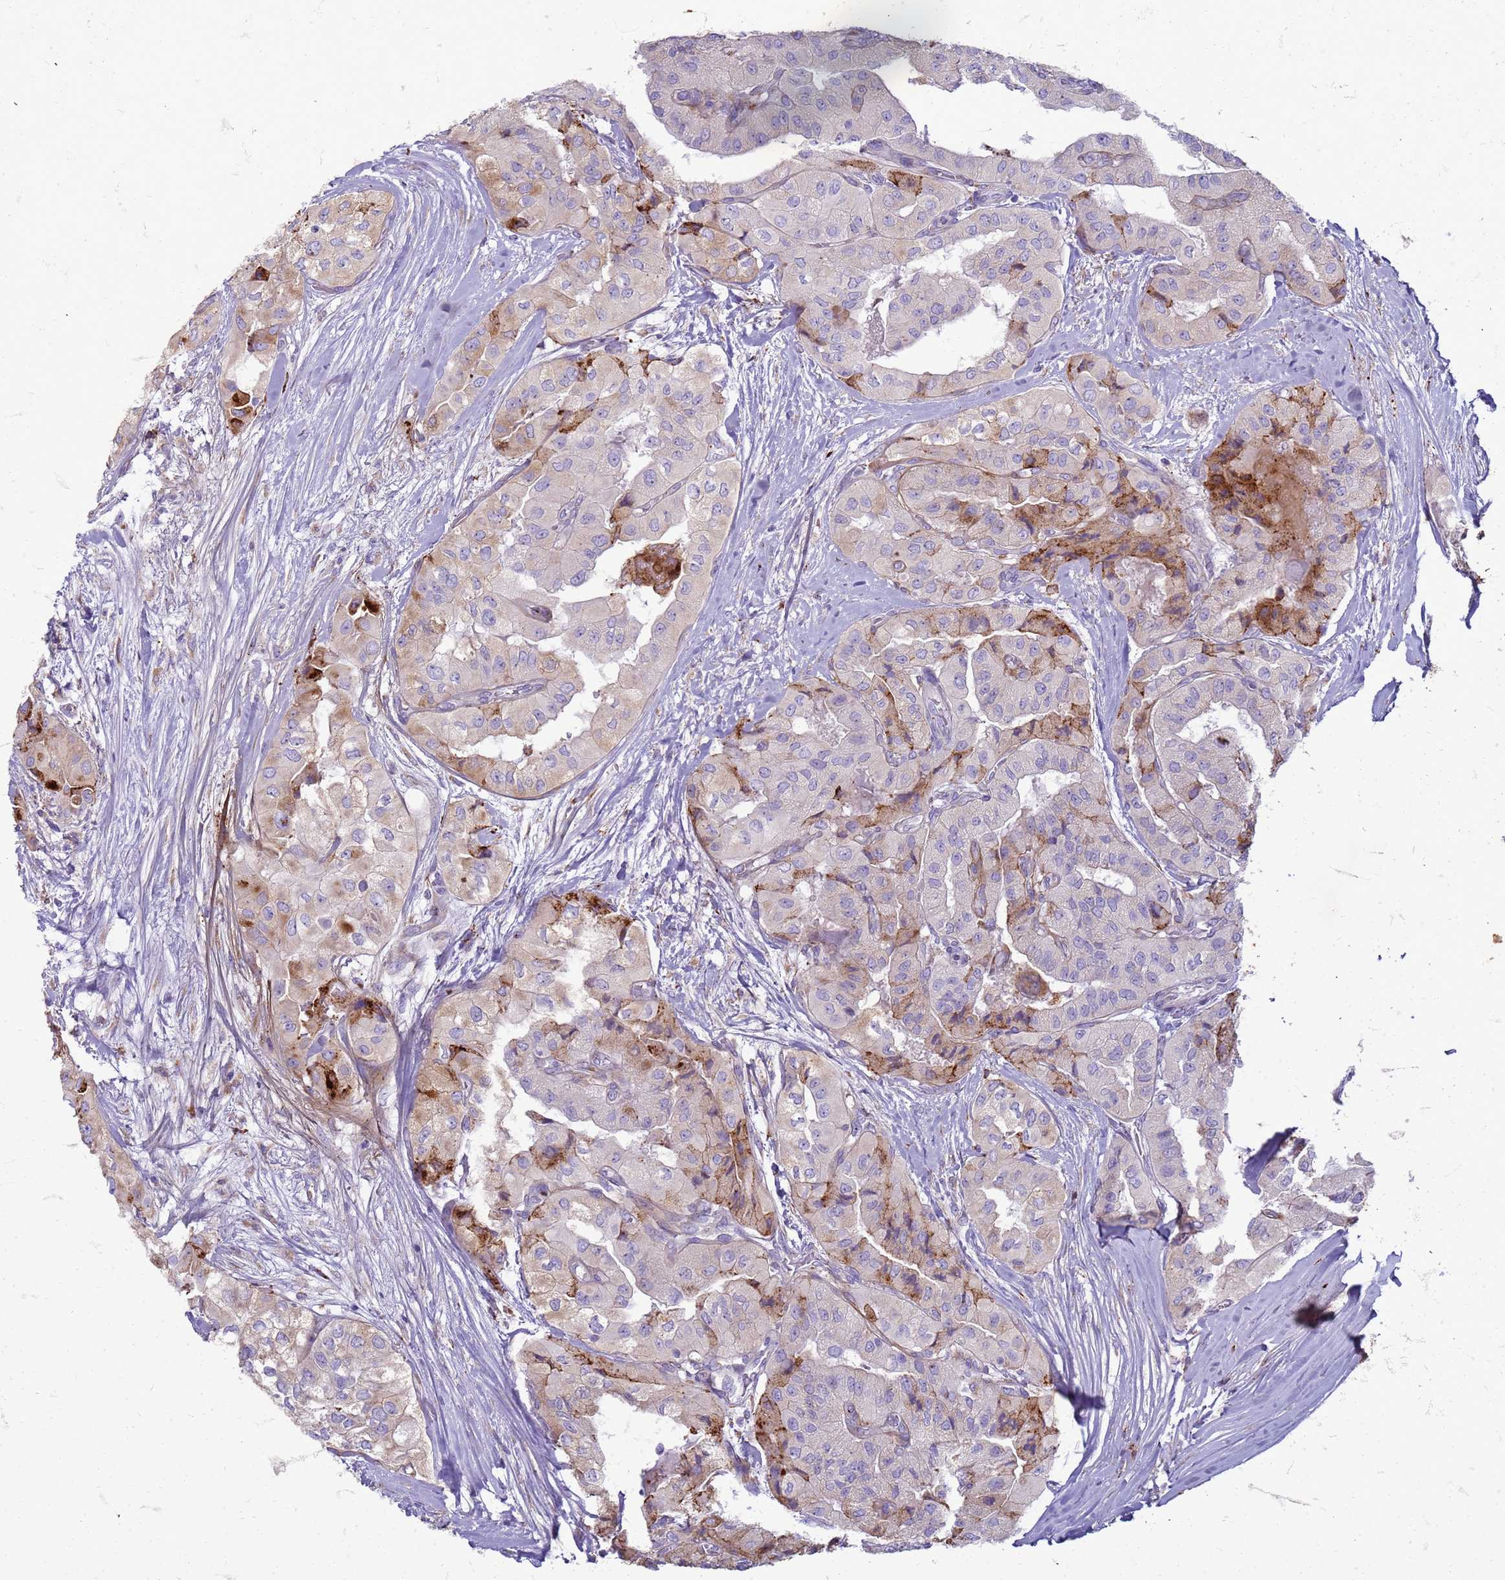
{"staining": {"intensity": "moderate", "quantity": "<25%", "location": "cytoplasmic/membranous"}, "tissue": "thyroid cancer", "cell_type": "Tumor cells", "image_type": "cancer", "snomed": [{"axis": "morphology", "description": "Papillary adenocarcinoma, NOS"}, {"axis": "topography", "description": "Thyroid gland"}], "caption": "This is an image of immunohistochemistry staining of thyroid cancer, which shows moderate staining in the cytoplasmic/membranous of tumor cells.", "gene": "PDK3", "patient": {"sex": "female", "age": 59}}